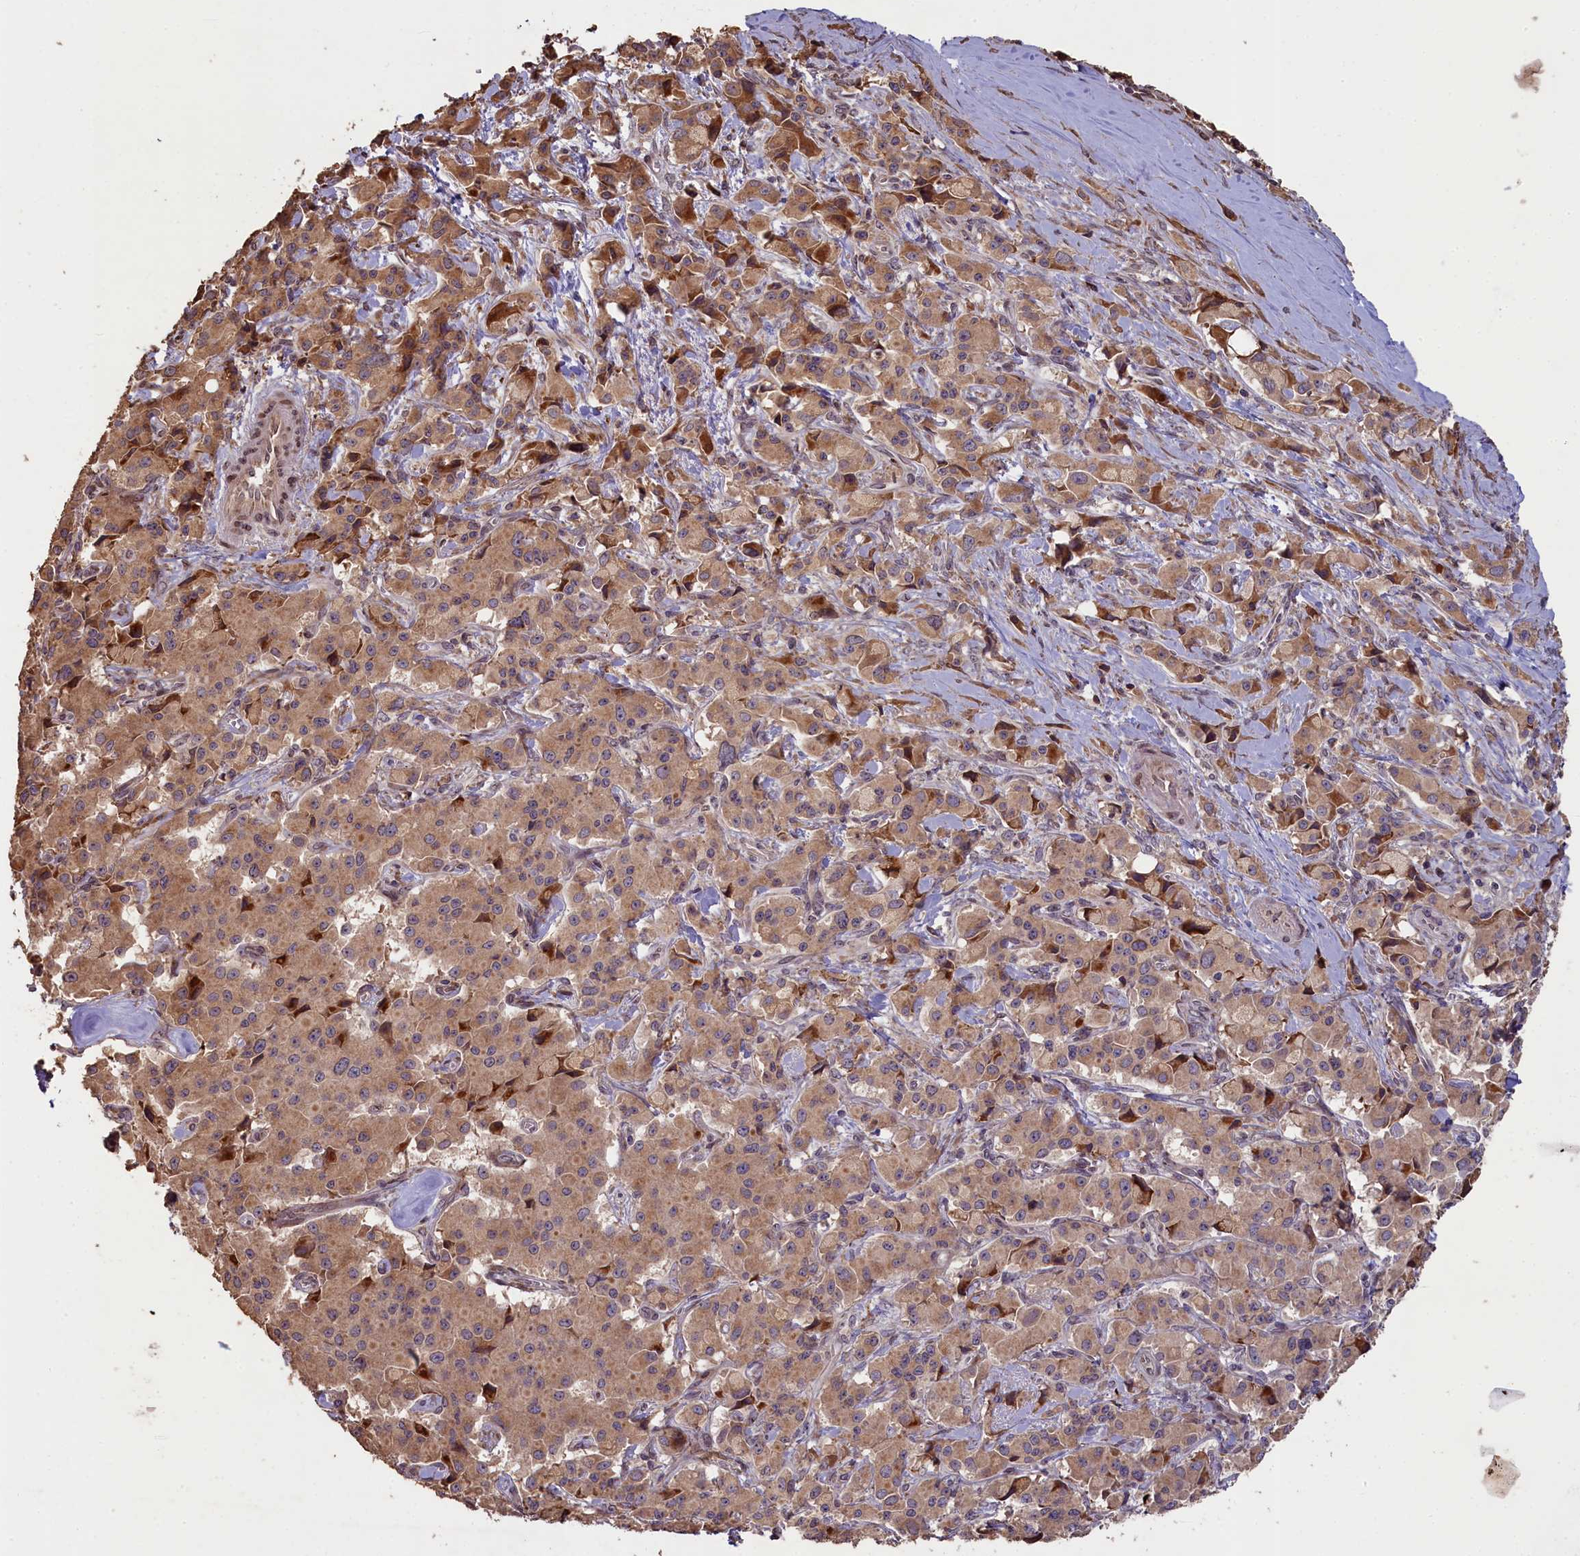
{"staining": {"intensity": "moderate", "quantity": ">75%", "location": "cytoplasmic/membranous"}, "tissue": "pancreatic cancer", "cell_type": "Tumor cells", "image_type": "cancer", "snomed": [{"axis": "morphology", "description": "Adenocarcinoma, NOS"}, {"axis": "topography", "description": "Pancreas"}], "caption": "Adenocarcinoma (pancreatic) stained for a protein (brown) shows moderate cytoplasmic/membranous positive positivity in approximately >75% of tumor cells.", "gene": "SLC38A7", "patient": {"sex": "male", "age": 65}}